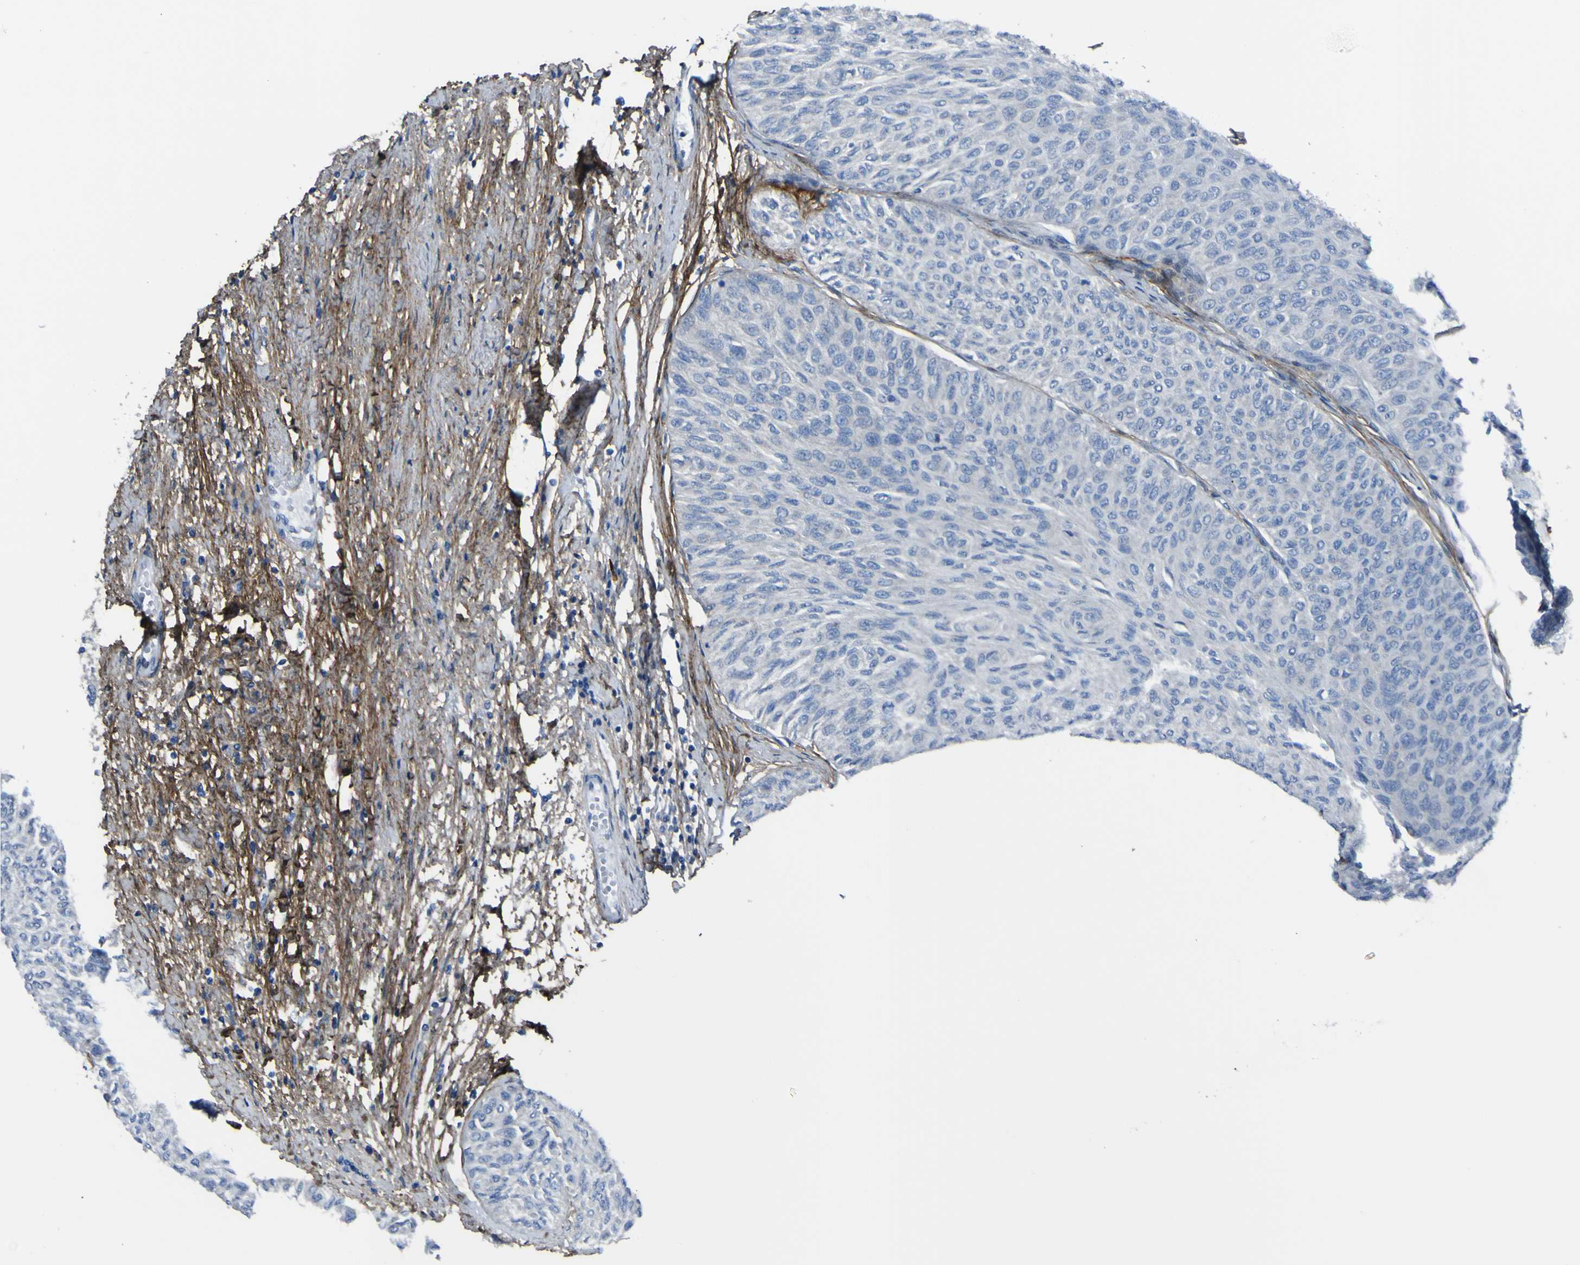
{"staining": {"intensity": "negative", "quantity": "none", "location": "none"}, "tissue": "urothelial cancer", "cell_type": "Tumor cells", "image_type": "cancer", "snomed": [{"axis": "morphology", "description": "Urothelial carcinoma, Low grade"}, {"axis": "topography", "description": "Urinary bladder"}], "caption": "Low-grade urothelial carcinoma was stained to show a protein in brown. There is no significant positivity in tumor cells.", "gene": "LRRN1", "patient": {"sex": "male", "age": 78}}